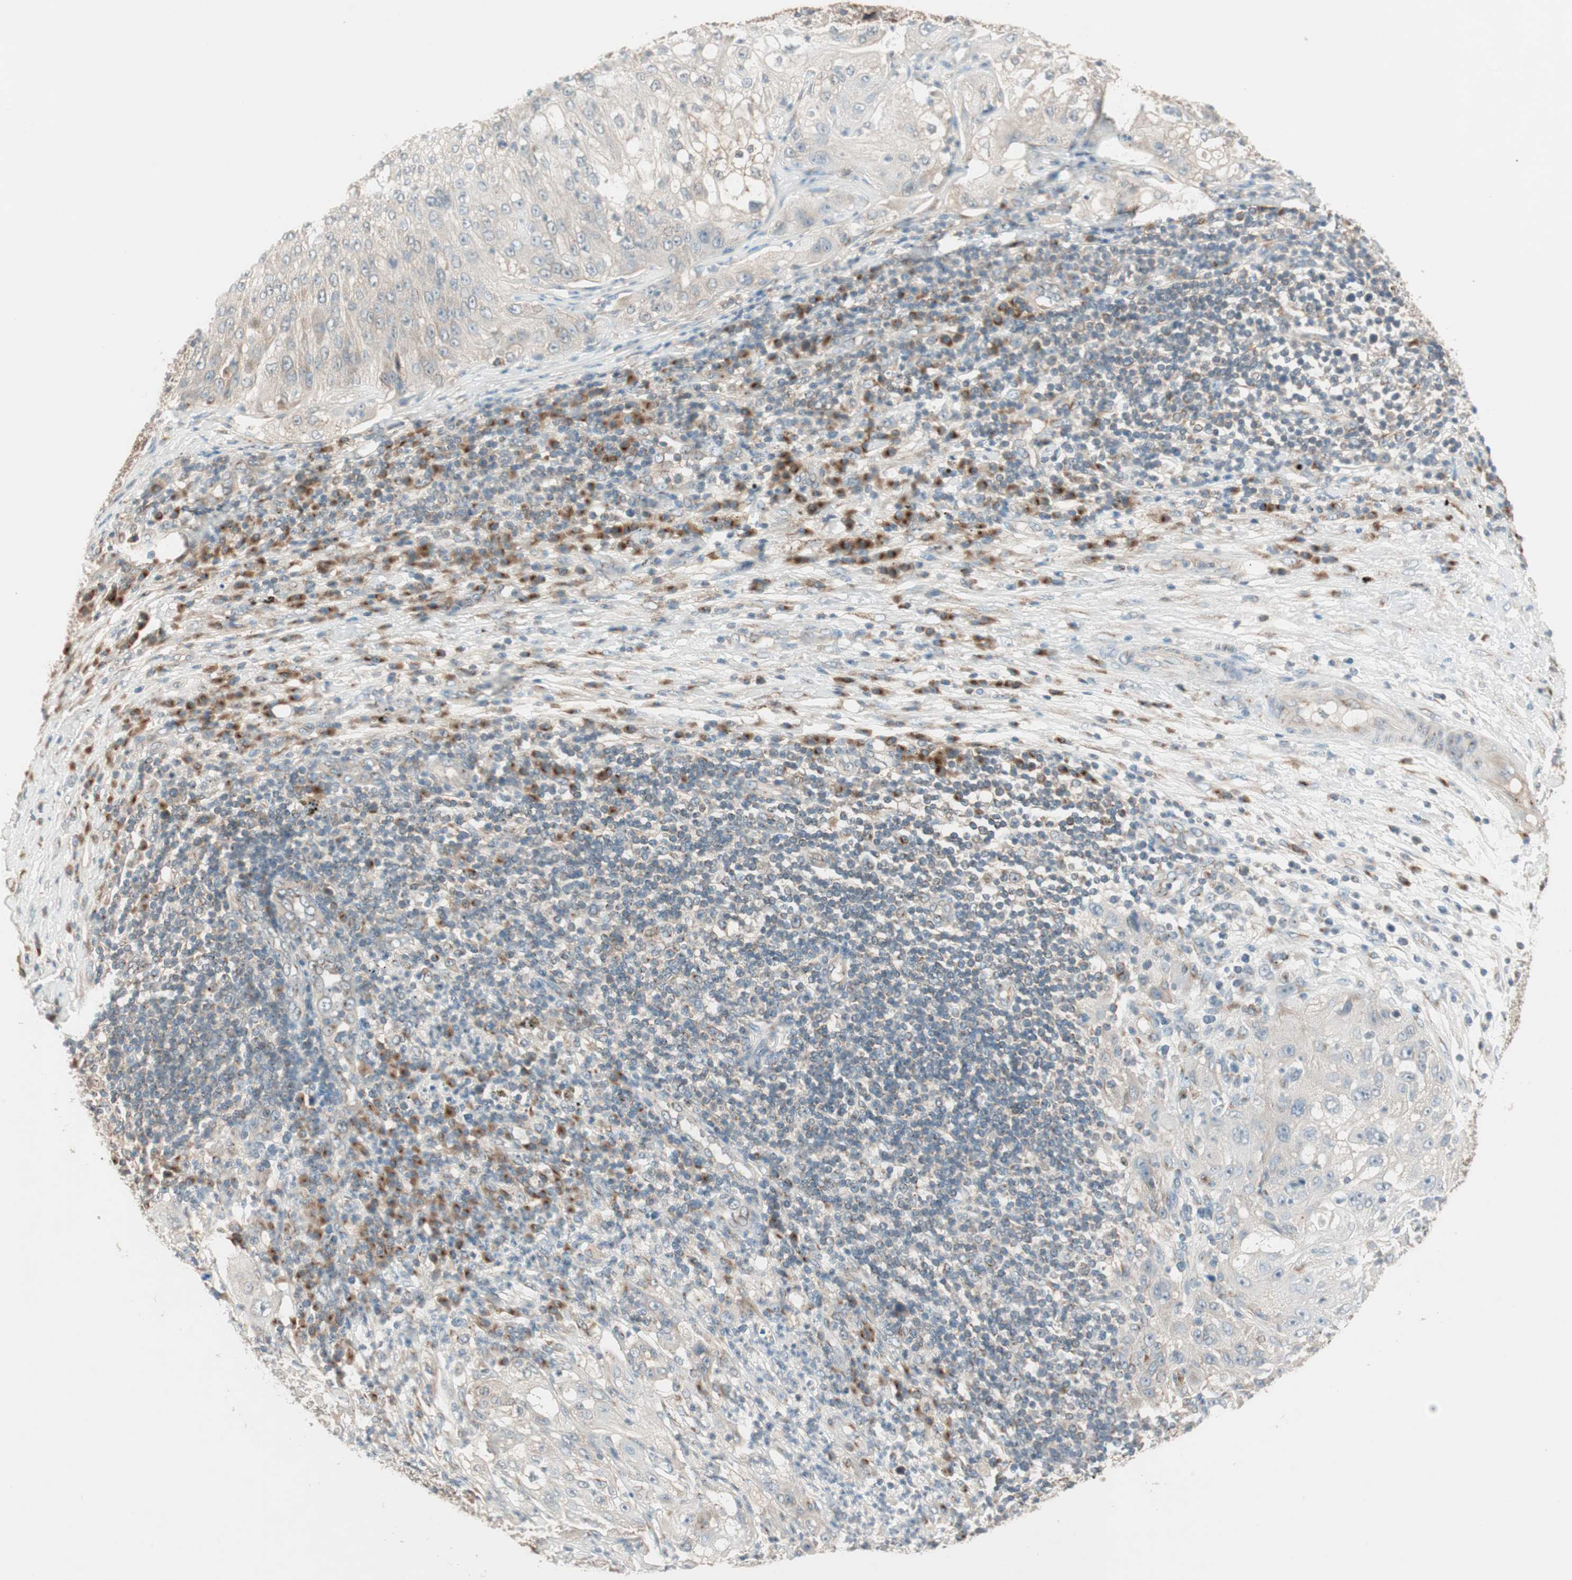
{"staining": {"intensity": "negative", "quantity": "none", "location": "none"}, "tissue": "lung cancer", "cell_type": "Tumor cells", "image_type": "cancer", "snomed": [{"axis": "morphology", "description": "Inflammation, NOS"}, {"axis": "morphology", "description": "Squamous cell carcinoma, NOS"}, {"axis": "topography", "description": "Lymph node"}, {"axis": "topography", "description": "Soft tissue"}, {"axis": "topography", "description": "Lung"}], "caption": "Tumor cells are negative for brown protein staining in lung squamous cell carcinoma.", "gene": "SEC16A", "patient": {"sex": "male", "age": 66}}